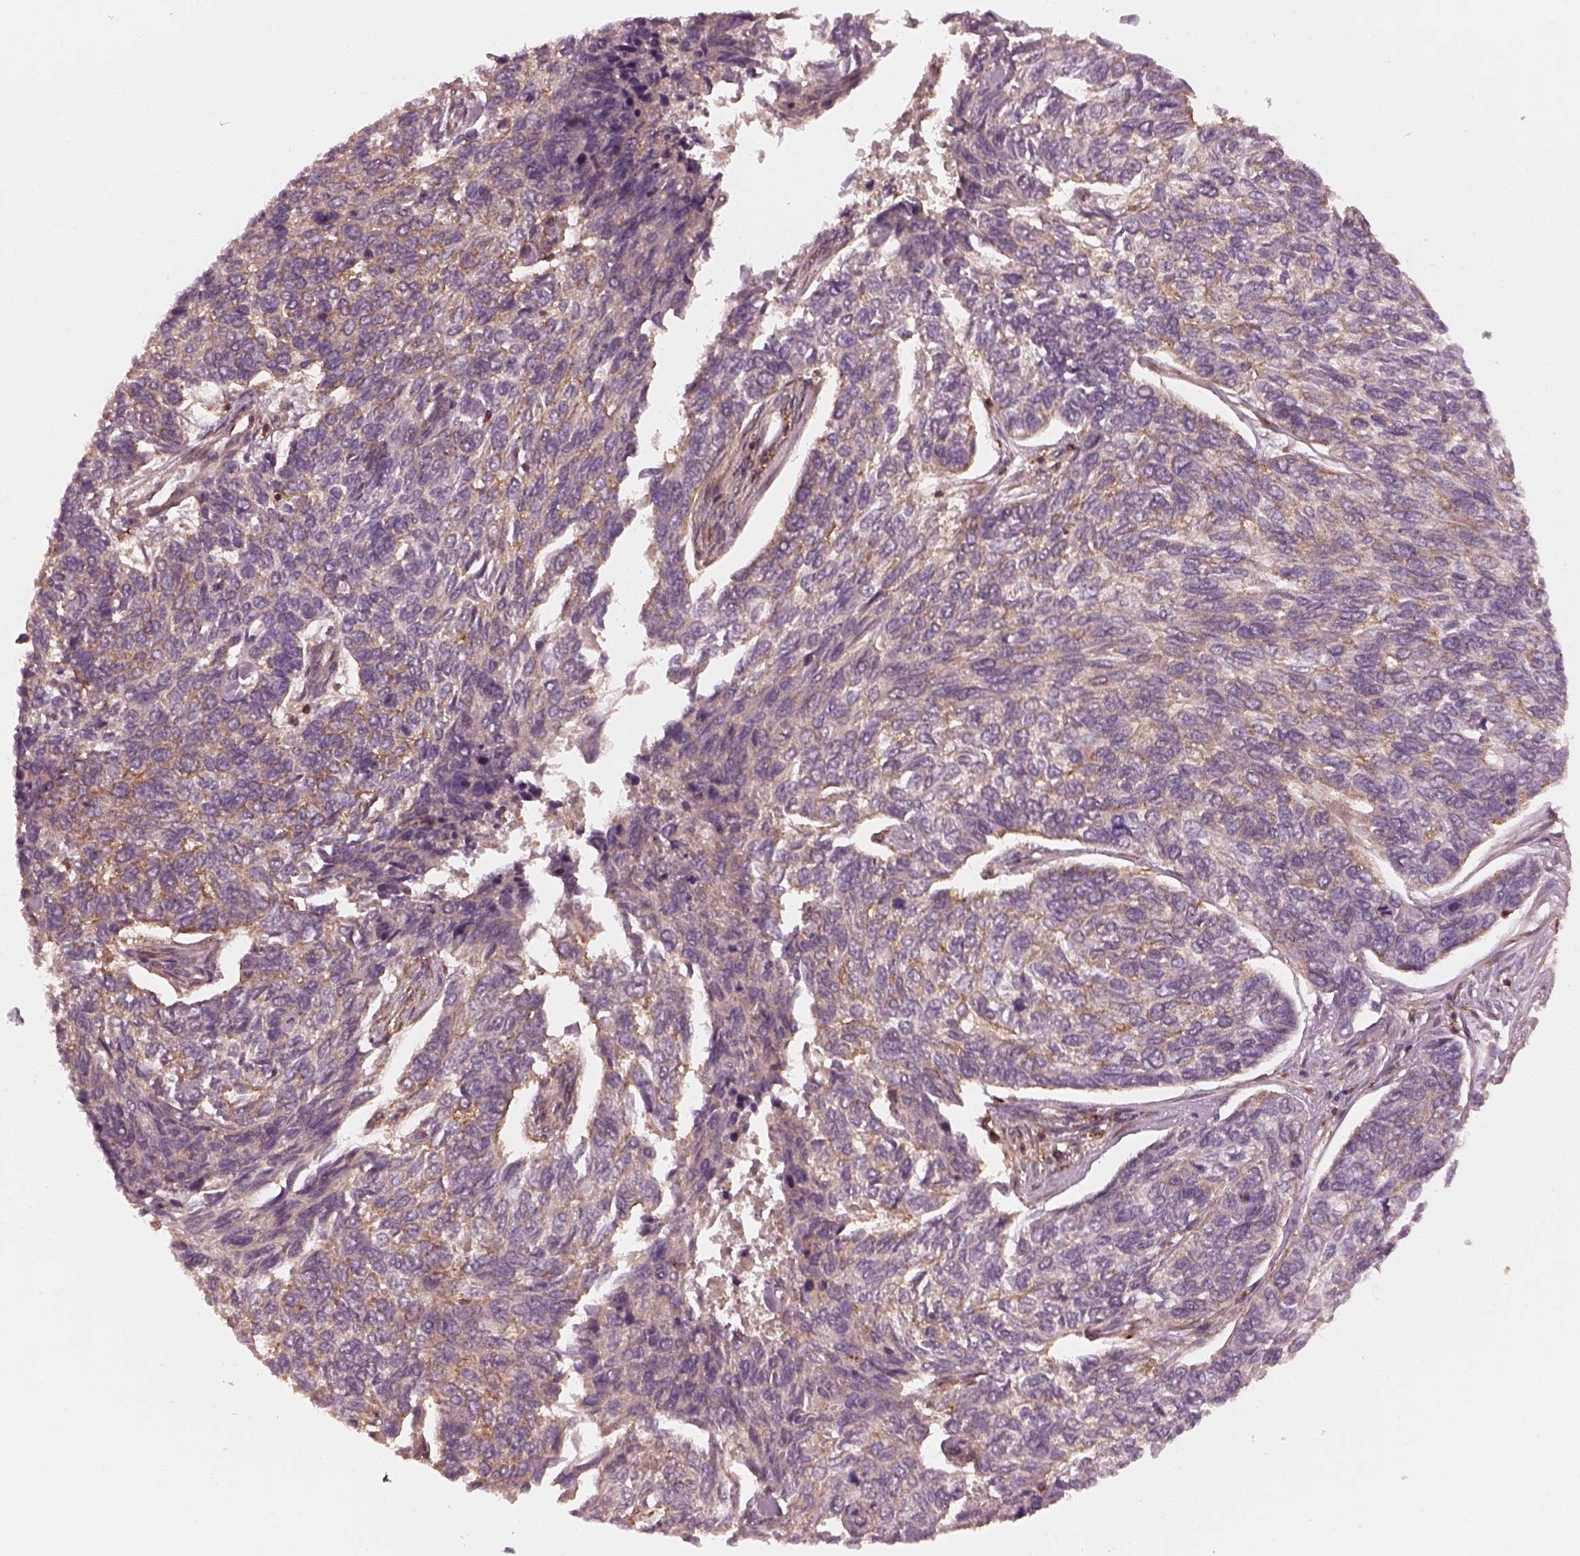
{"staining": {"intensity": "moderate", "quantity": "<25%", "location": "cytoplasmic/membranous"}, "tissue": "skin cancer", "cell_type": "Tumor cells", "image_type": "cancer", "snomed": [{"axis": "morphology", "description": "Basal cell carcinoma"}, {"axis": "topography", "description": "Skin"}], "caption": "An image showing moderate cytoplasmic/membranous expression in approximately <25% of tumor cells in basal cell carcinoma (skin), as visualized by brown immunohistochemical staining.", "gene": "FAM107B", "patient": {"sex": "female", "age": 65}}